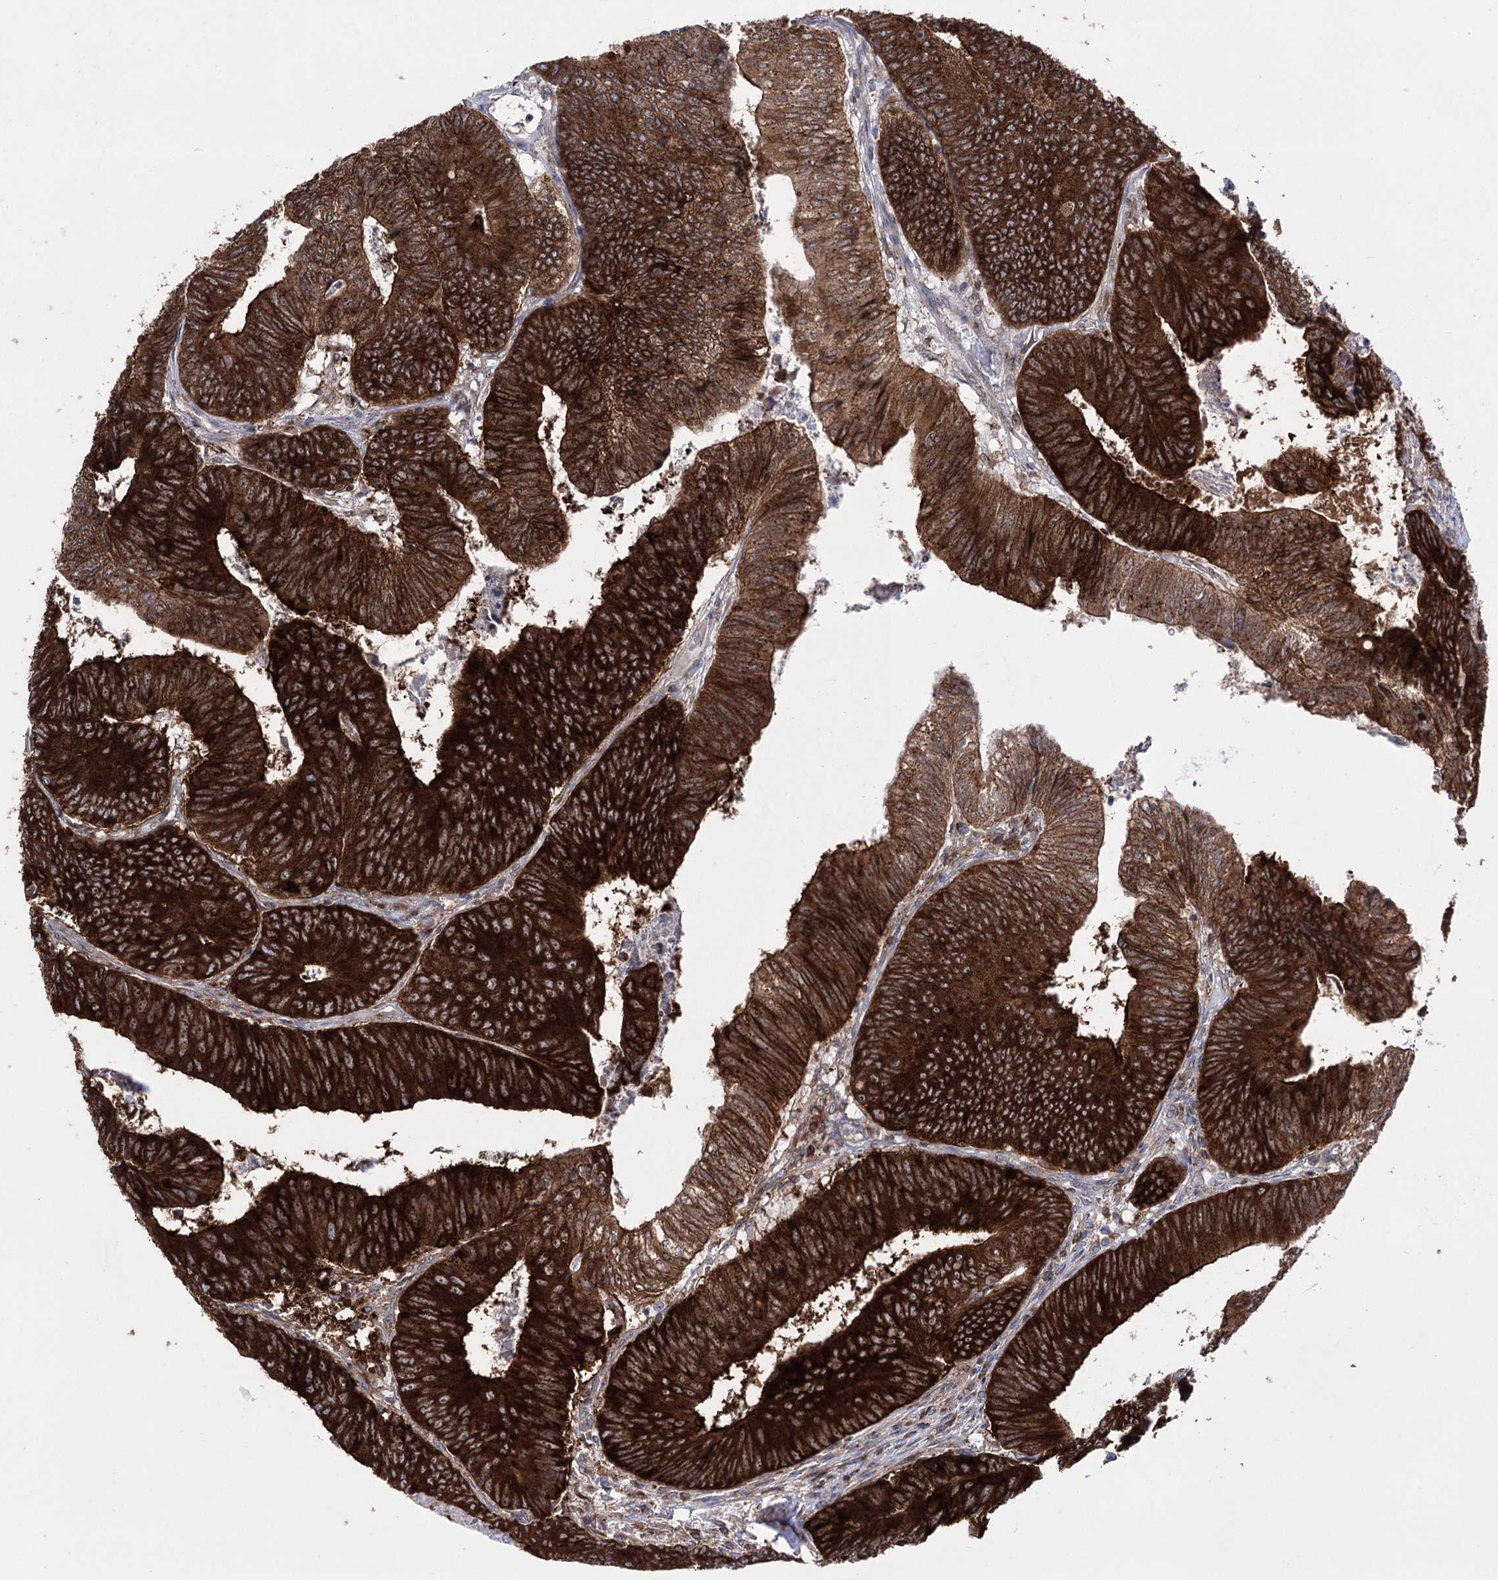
{"staining": {"intensity": "strong", "quantity": ">75%", "location": "cytoplasmic/membranous"}, "tissue": "colorectal cancer", "cell_type": "Tumor cells", "image_type": "cancer", "snomed": [{"axis": "morphology", "description": "Adenocarcinoma, NOS"}, {"axis": "topography", "description": "Colon"}], "caption": "Protein analysis of colorectal adenocarcinoma tissue shows strong cytoplasmic/membranous staining in approximately >75% of tumor cells.", "gene": "ZNF622", "patient": {"sex": "female", "age": 67}}